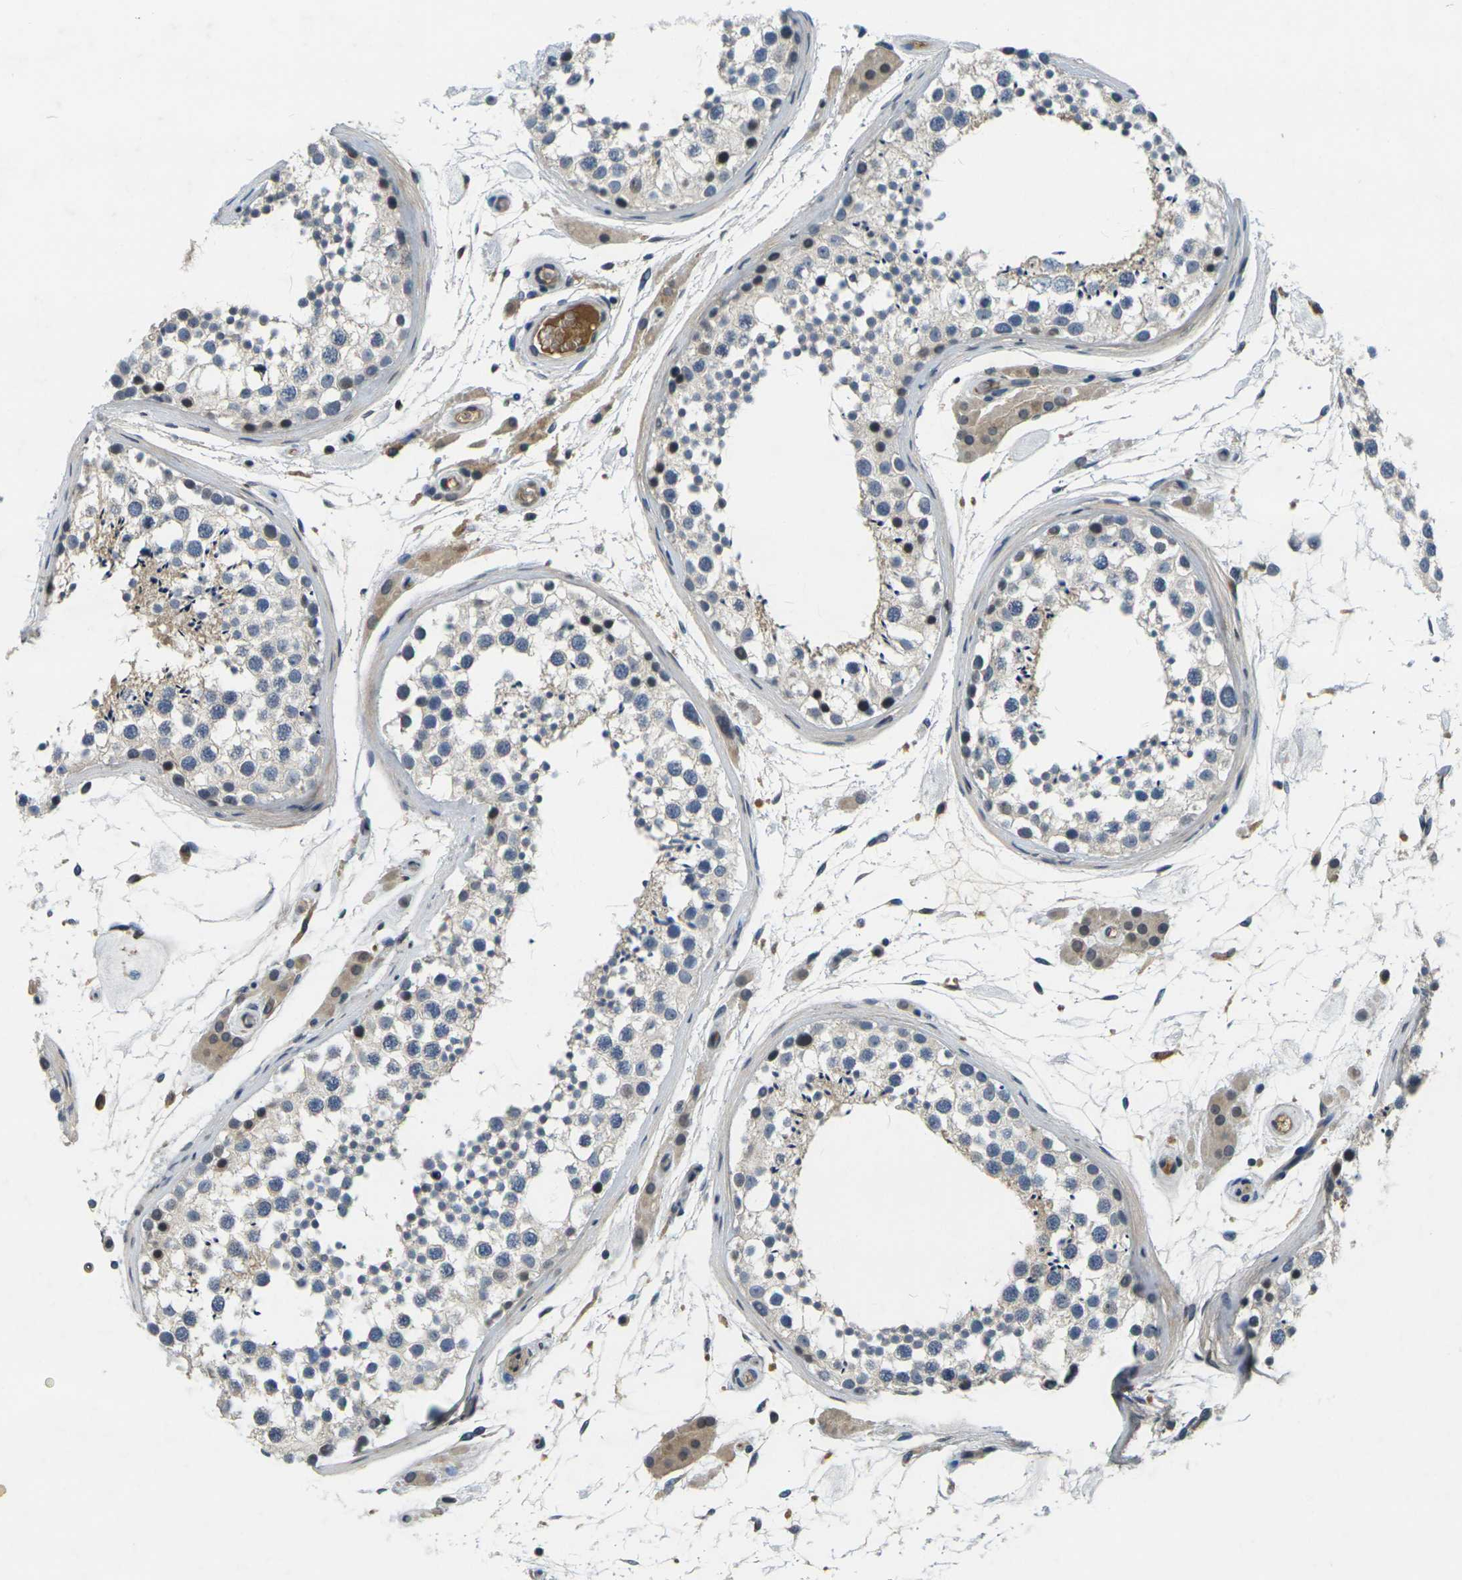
{"staining": {"intensity": "weak", "quantity": "<25%", "location": "cytoplasmic/membranous"}, "tissue": "testis", "cell_type": "Cells in seminiferous ducts", "image_type": "normal", "snomed": [{"axis": "morphology", "description": "Normal tissue, NOS"}, {"axis": "topography", "description": "Testis"}], "caption": "DAB (3,3'-diaminobenzidine) immunohistochemical staining of unremarkable human testis exhibits no significant positivity in cells in seminiferous ducts.", "gene": "C1QC", "patient": {"sex": "male", "age": 46}}